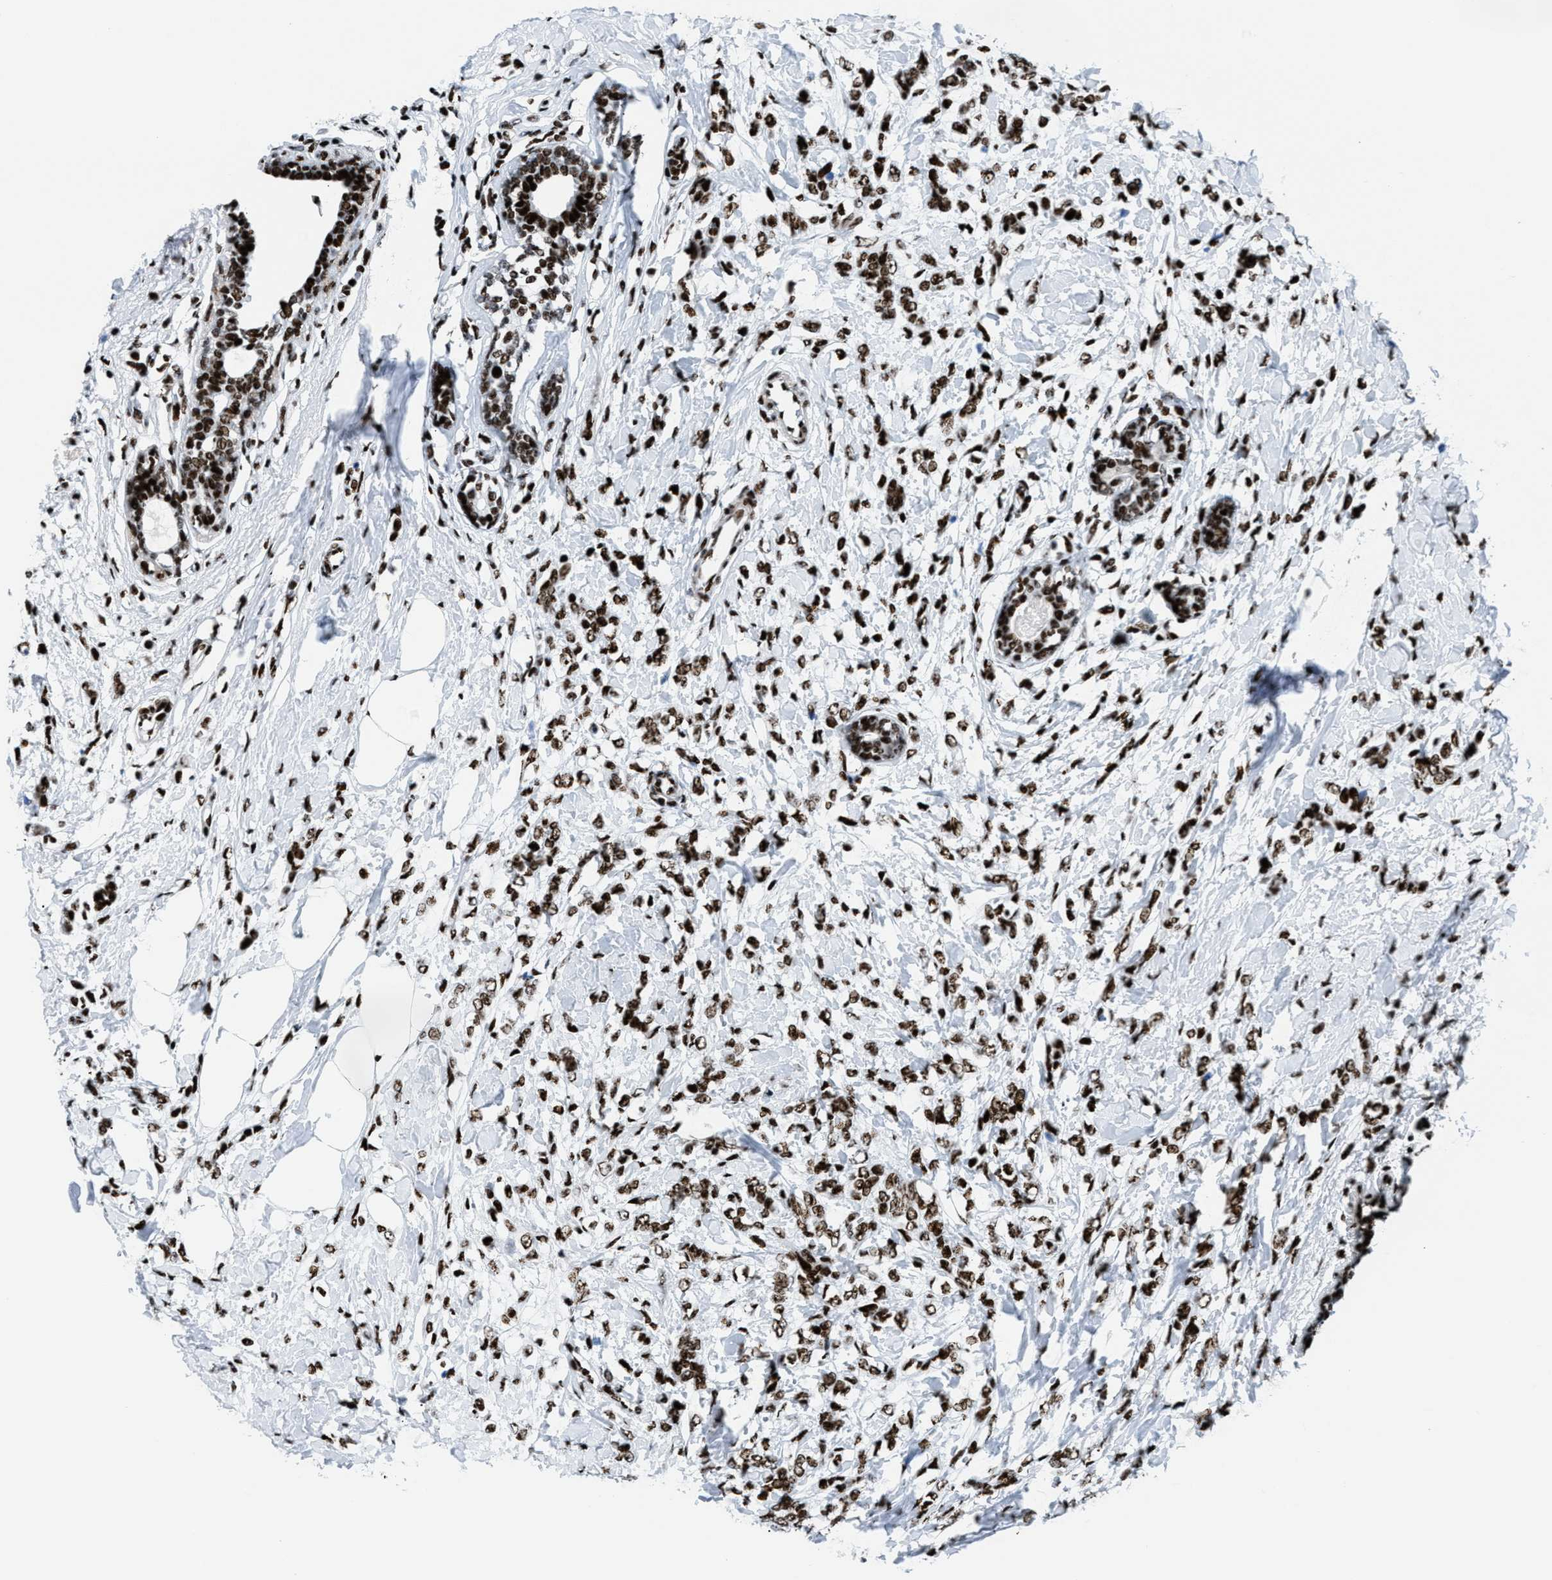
{"staining": {"intensity": "strong", "quantity": ">75%", "location": "nuclear"}, "tissue": "breast cancer", "cell_type": "Tumor cells", "image_type": "cancer", "snomed": [{"axis": "morphology", "description": "Lobular carcinoma, in situ"}, {"axis": "morphology", "description": "Lobular carcinoma"}, {"axis": "topography", "description": "Breast"}], "caption": "Breast cancer (lobular carcinoma) tissue shows strong nuclear expression in about >75% of tumor cells", "gene": "NONO", "patient": {"sex": "female", "age": 41}}